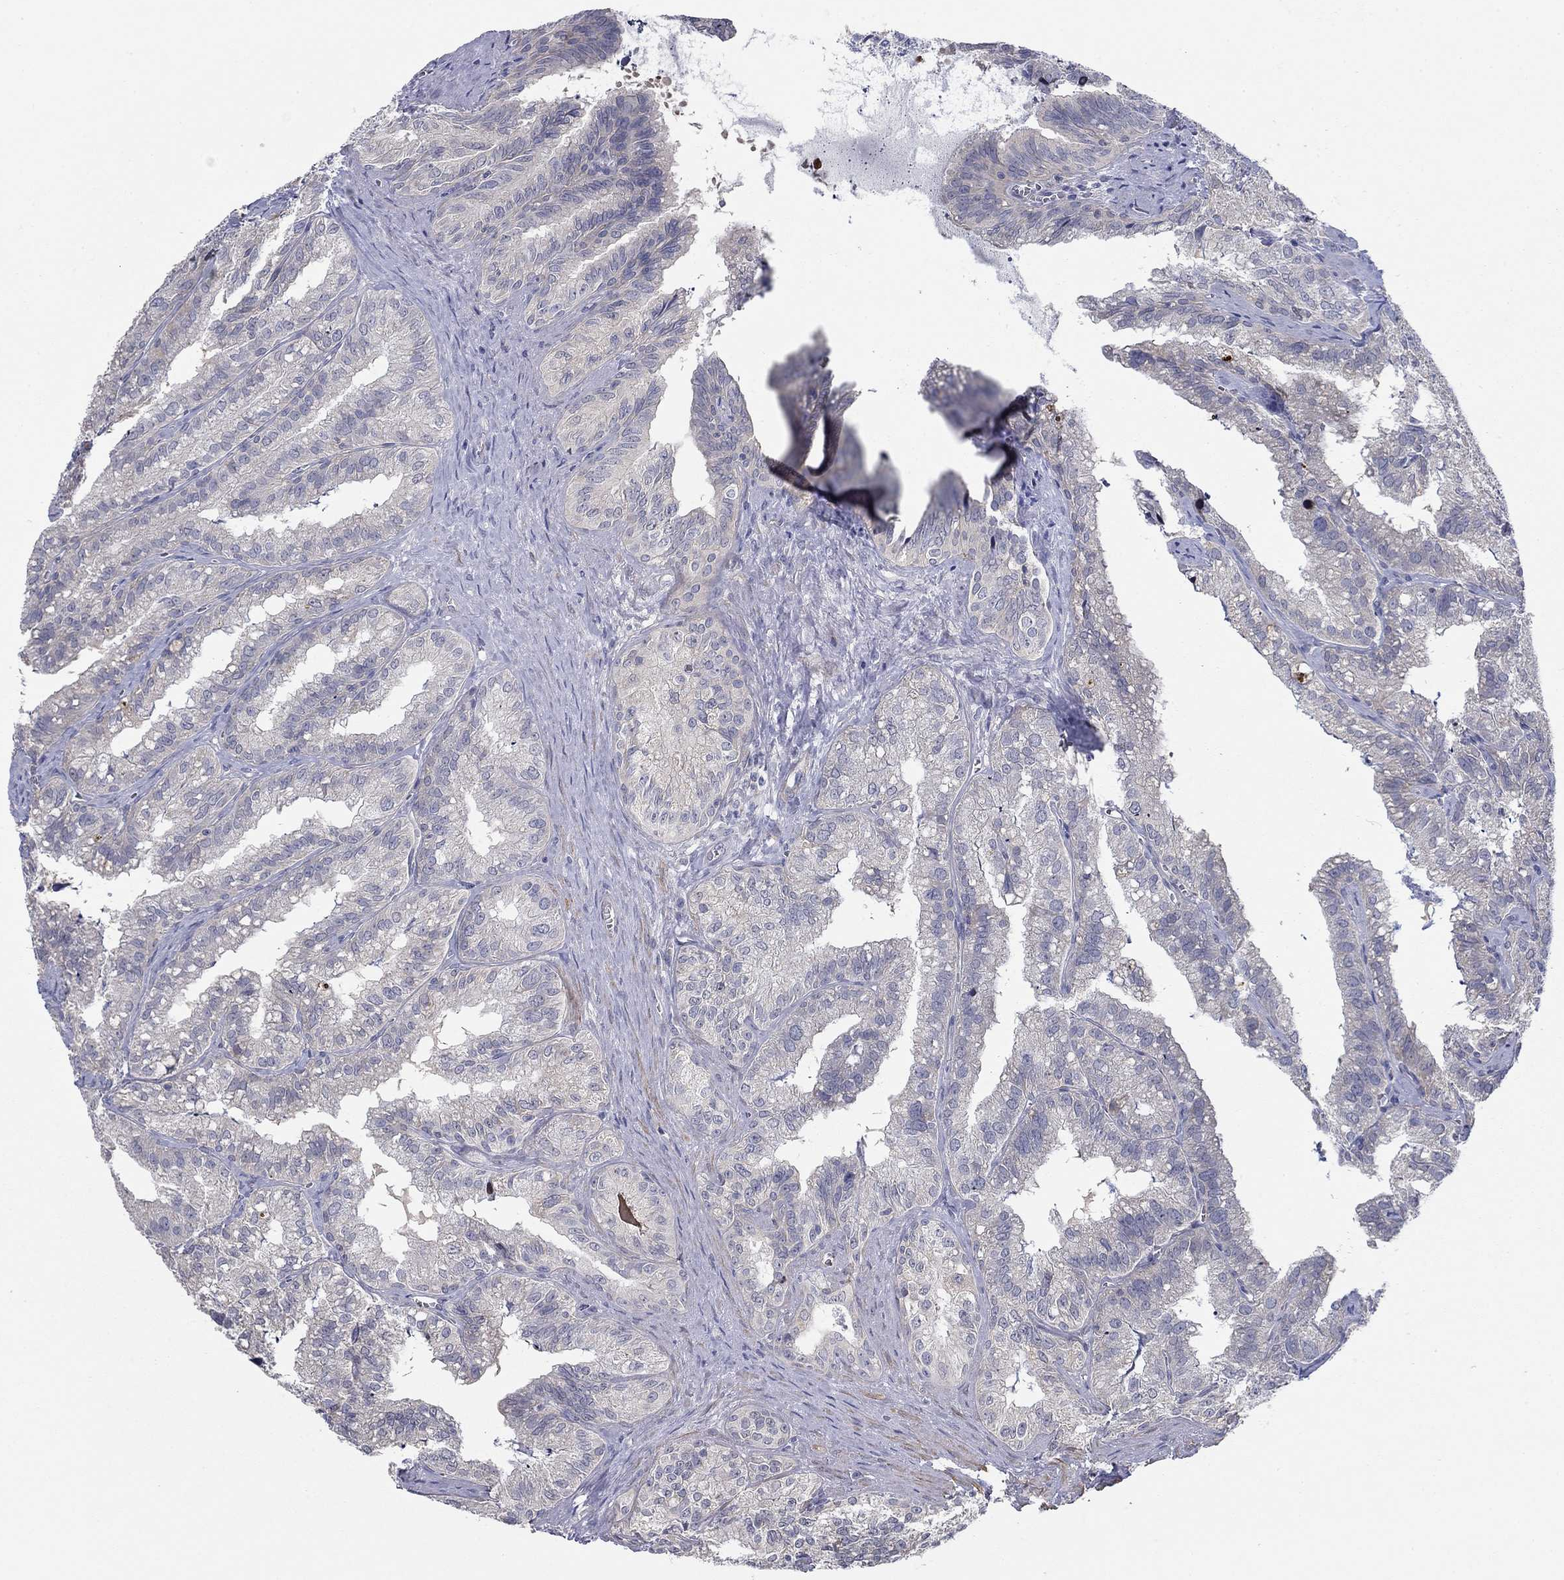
{"staining": {"intensity": "negative", "quantity": "none", "location": "none"}, "tissue": "seminal vesicle", "cell_type": "Glandular cells", "image_type": "normal", "snomed": [{"axis": "morphology", "description": "Normal tissue, NOS"}, {"axis": "topography", "description": "Seminal veicle"}], "caption": "Immunohistochemical staining of normal seminal vesicle reveals no significant expression in glandular cells.", "gene": "GRK7", "patient": {"sex": "male", "age": 57}}